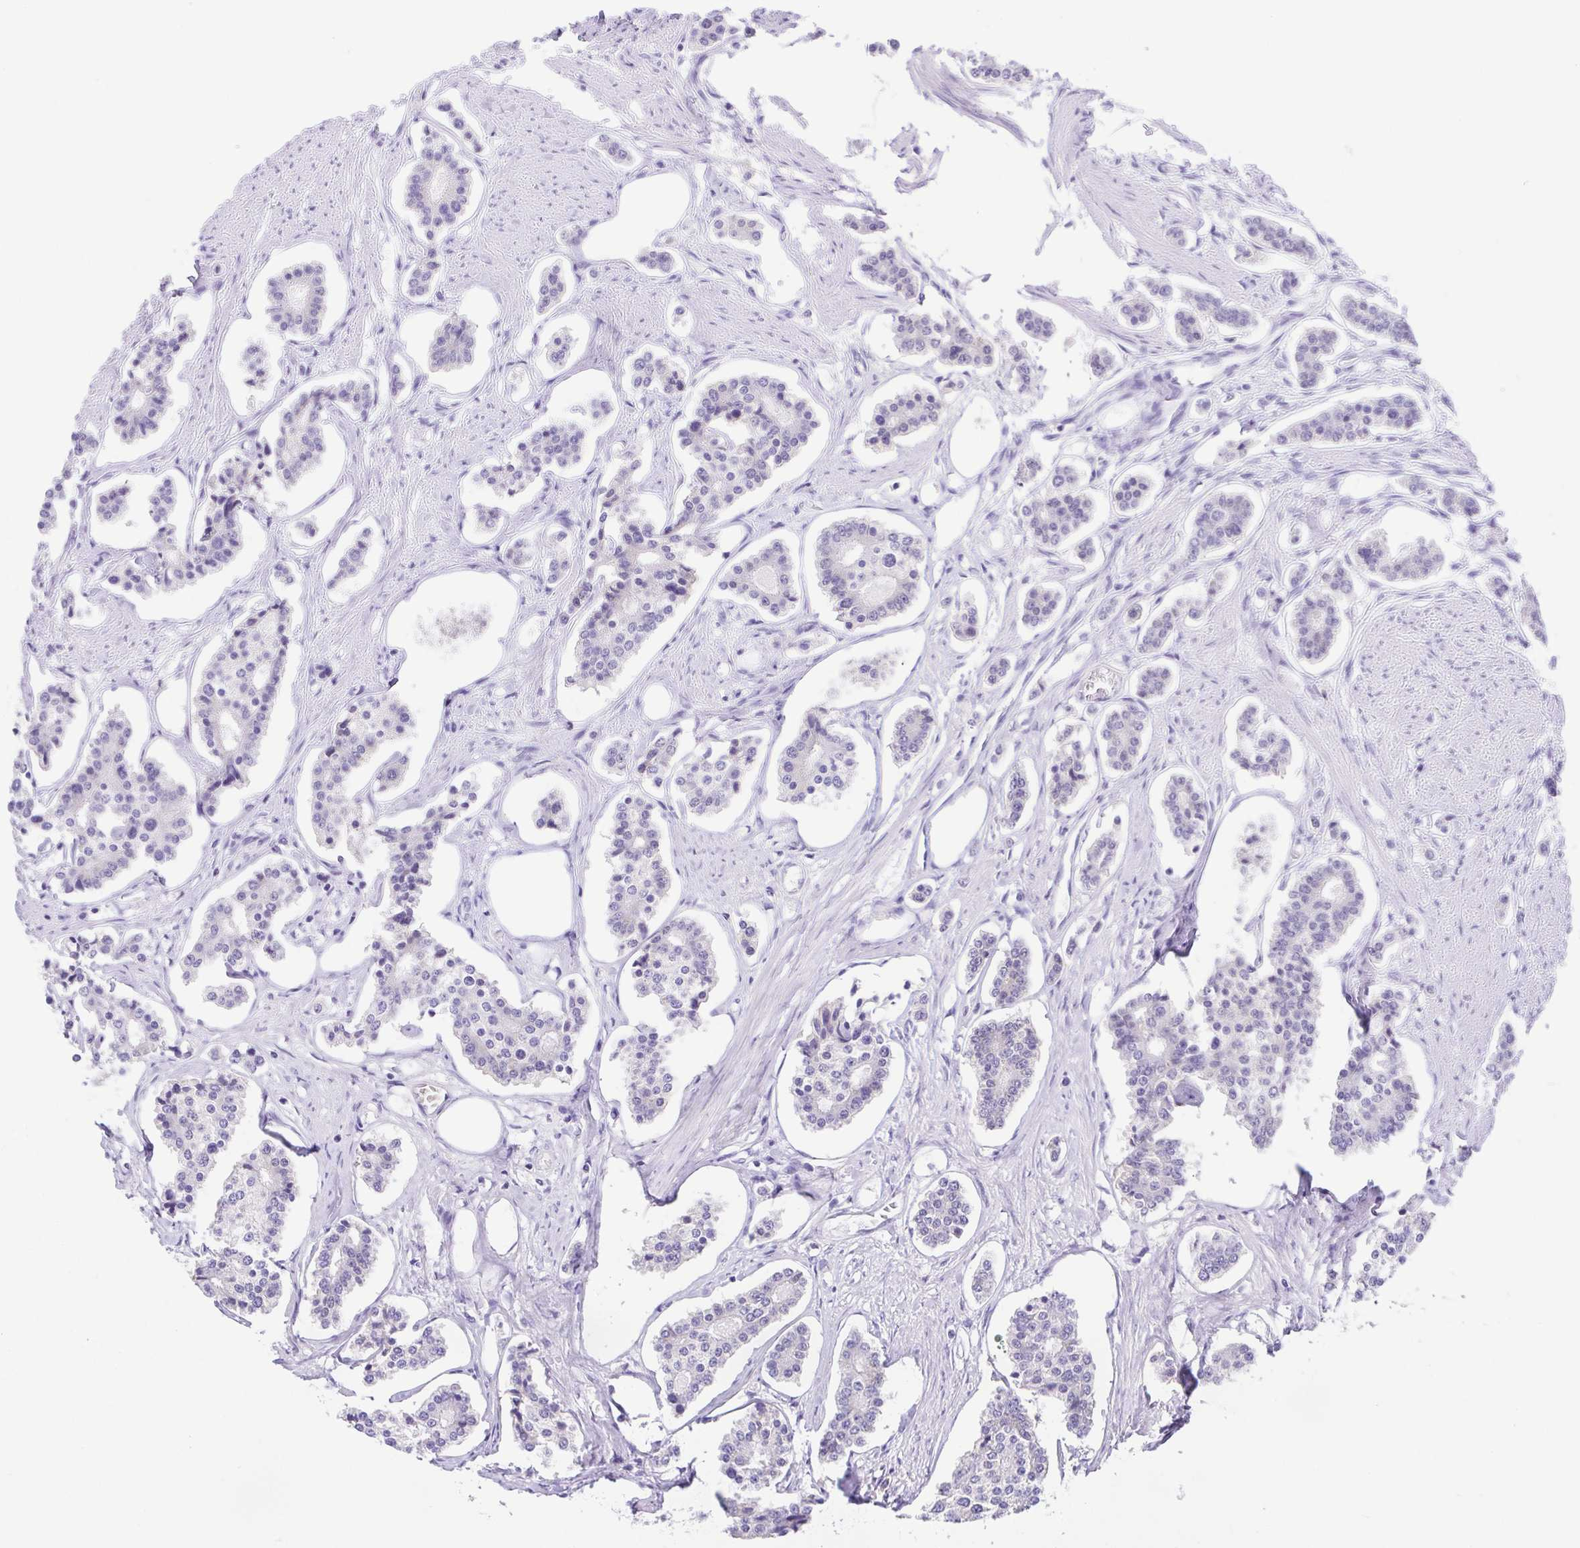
{"staining": {"intensity": "negative", "quantity": "none", "location": "none"}, "tissue": "carcinoid", "cell_type": "Tumor cells", "image_type": "cancer", "snomed": [{"axis": "morphology", "description": "Carcinoid, malignant, NOS"}, {"axis": "topography", "description": "Small intestine"}], "caption": "DAB (3,3'-diaminobenzidine) immunohistochemical staining of carcinoid displays no significant positivity in tumor cells. (DAB (3,3'-diaminobenzidine) immunohistochemistry, high magnification).", "gene": "A1BG", "patient": {"sex": "female", "age": 65}}